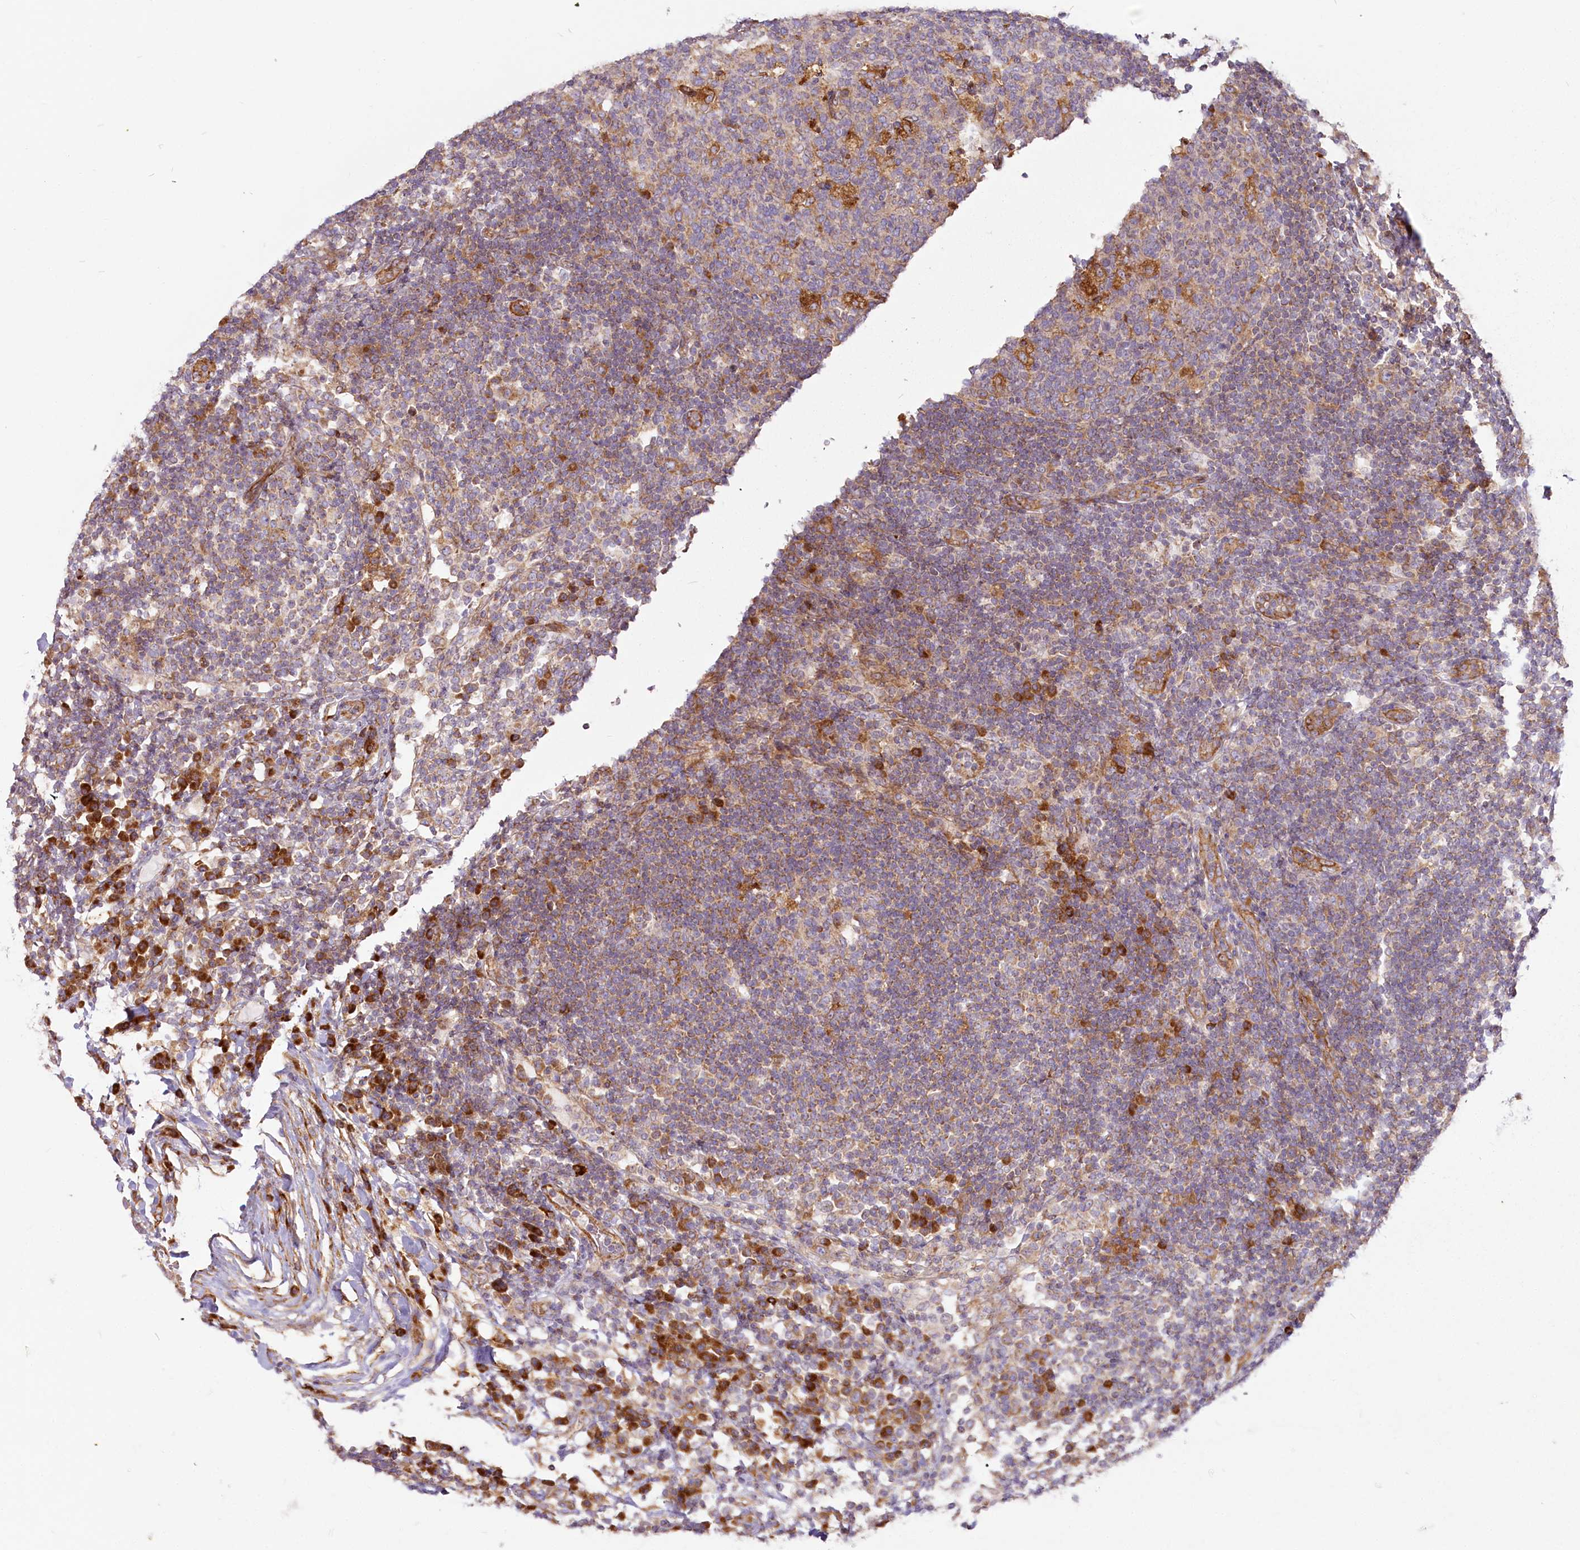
{"staining": {"intensity": "moderate", "quantity": "<25%", "location": "cytoplasmic/membranous"}, "tissue": "lymph node", "cell_type": "Germinal center cells", "image_type": "normal", "snomed": [{"axis": "morphology", "description": "Normal tissue, NOS"}, {"axis": "topography", "description": "Lymph node"}], "caption": "Unremarkable lymph node displays moderate cytoplasmic/membranous staining in approximately <25% of germinal center cells, visualized by immunohistochemistry.", "gene": "HARS2", "patient": {"sex": "female", "age": 53}}